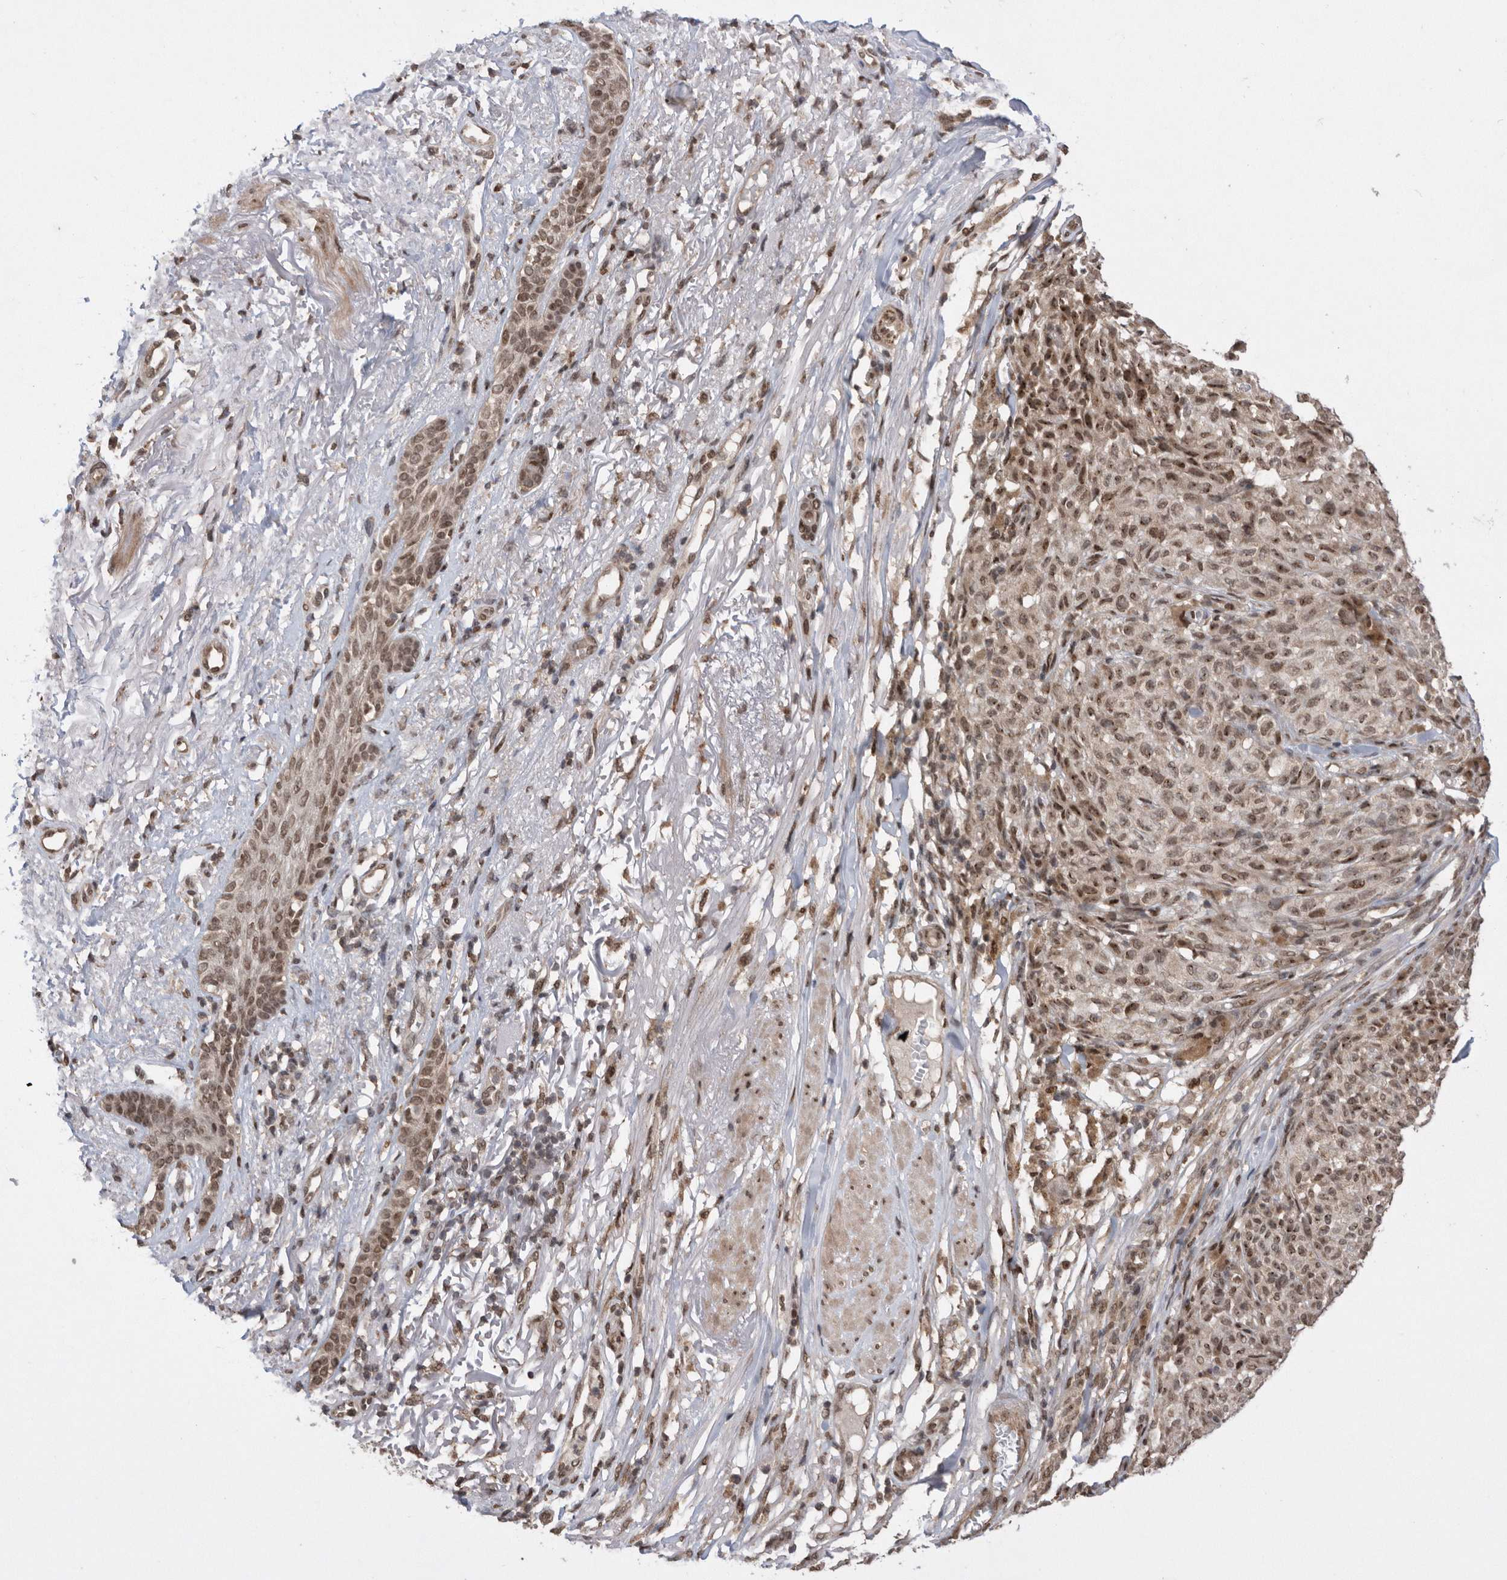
{"staining": {"intensity": "moderate", "quantity": ">75%", "location": "nuclear"}, "tissue": "melanoma", "cell_type": "Tumor cells", "image_type": "cancer", "snomed": [{"axis": "morphology", "description": "Malignant melanoma, NOS"}, {"axis": "topography", "description": "Skin"}], "caption": "An immunohistochemistry histopathology image of tumor tissue is shown. Protein staining in brown shows moderate nuclear positivity in malignant melanoma within tumor cells.", "gene": "TDRD3", "patient": {"sex": "female", "age": 82}}